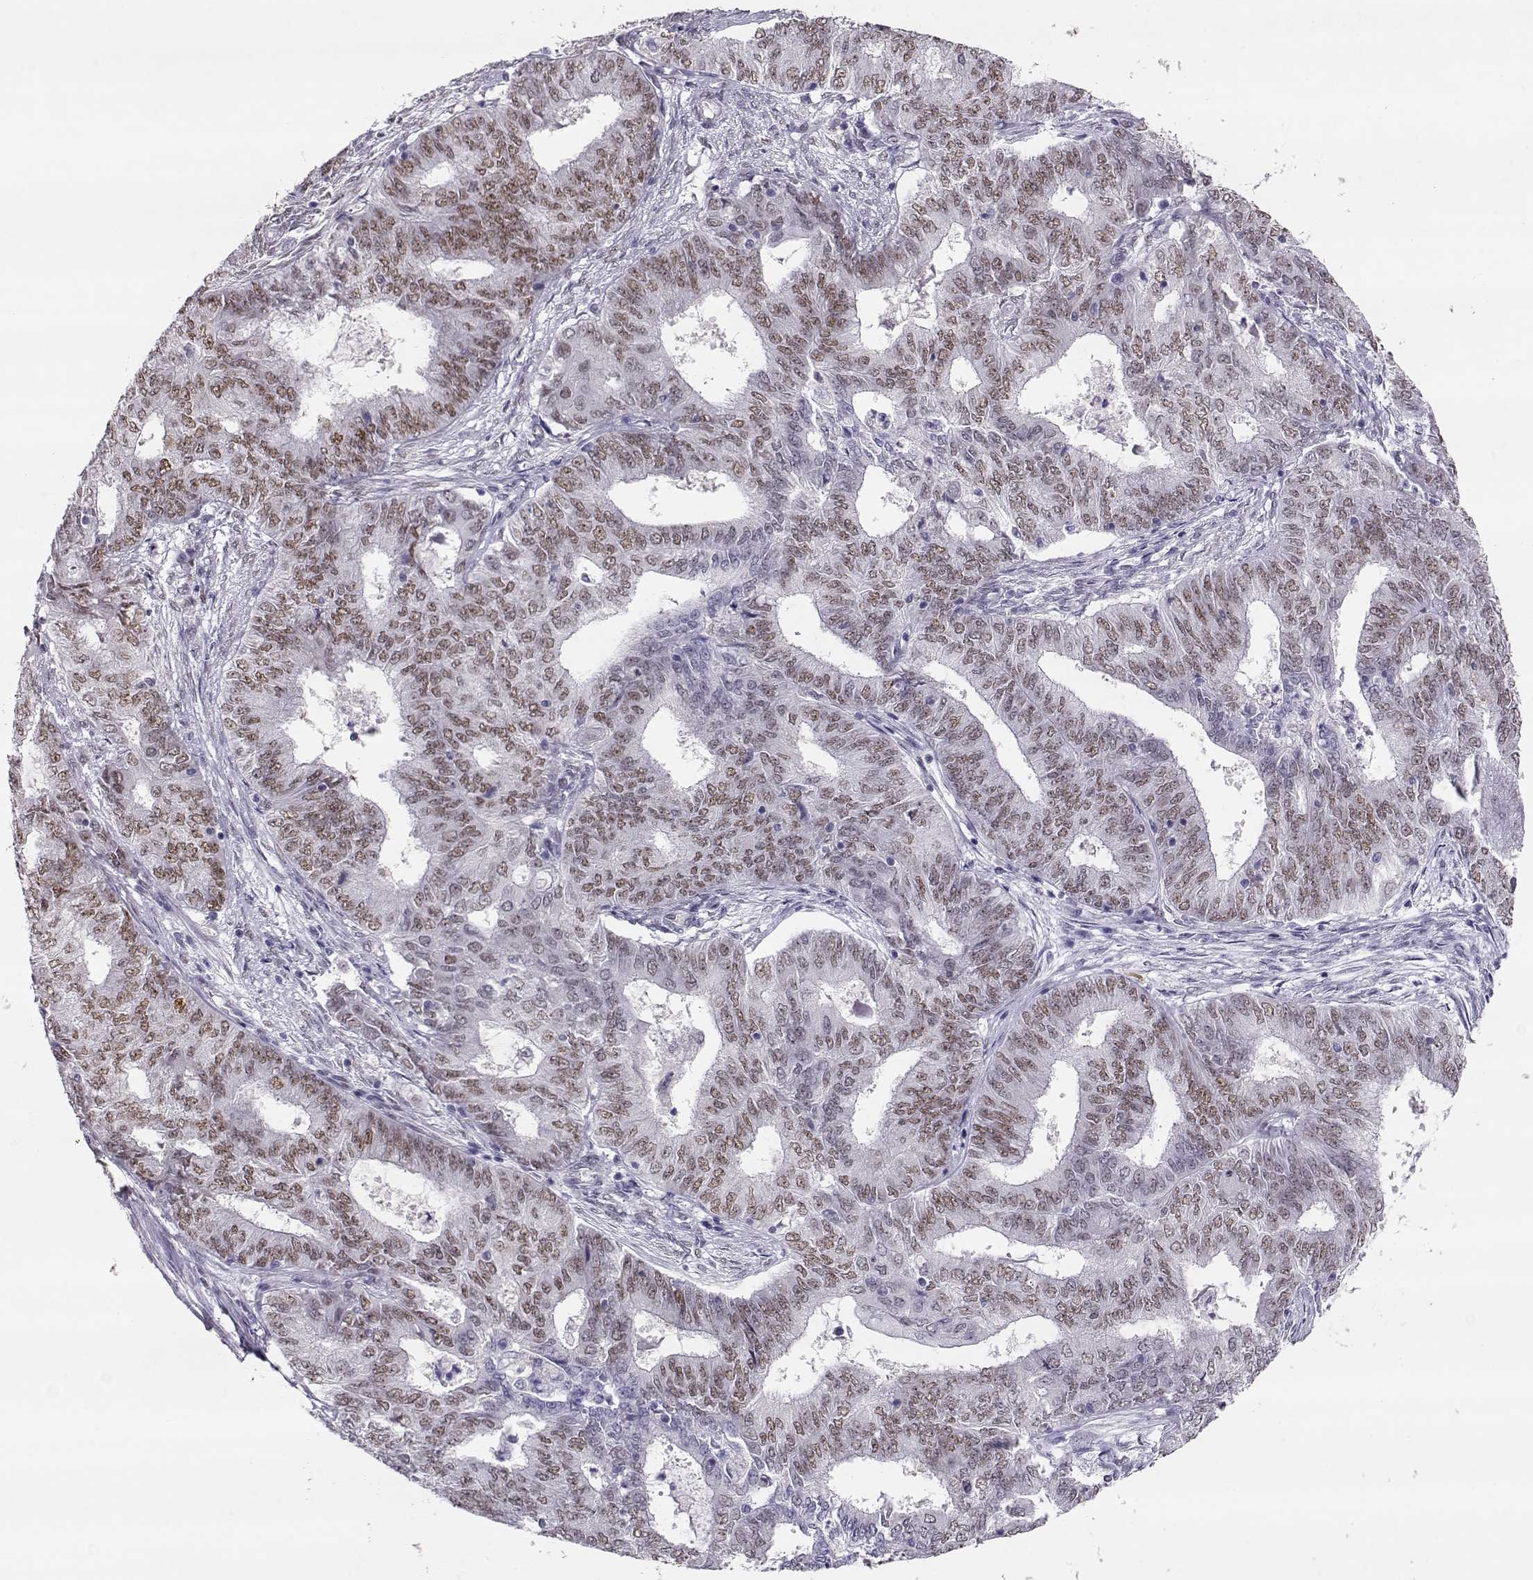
{"staining": {"intensity": "weak", "quantity": ">75%", "location": "nuclear"}, "tissue": "endometrial cancer", "cell_type": "Tumor cells", "image_type": "cancer", "snomed": [{"axis": "morphology", "description": "Adenocarcinoma, NOS"}, {"axis": "topography", "description": "Endometrium"}], "caption": "Protein expression analysis of endometrial adenocarcinoma reveals weak nuclear positivity in approximately >75% of tumor cells.", "gene": "POLI", "patient": {"sex": "female", "age": 62}}